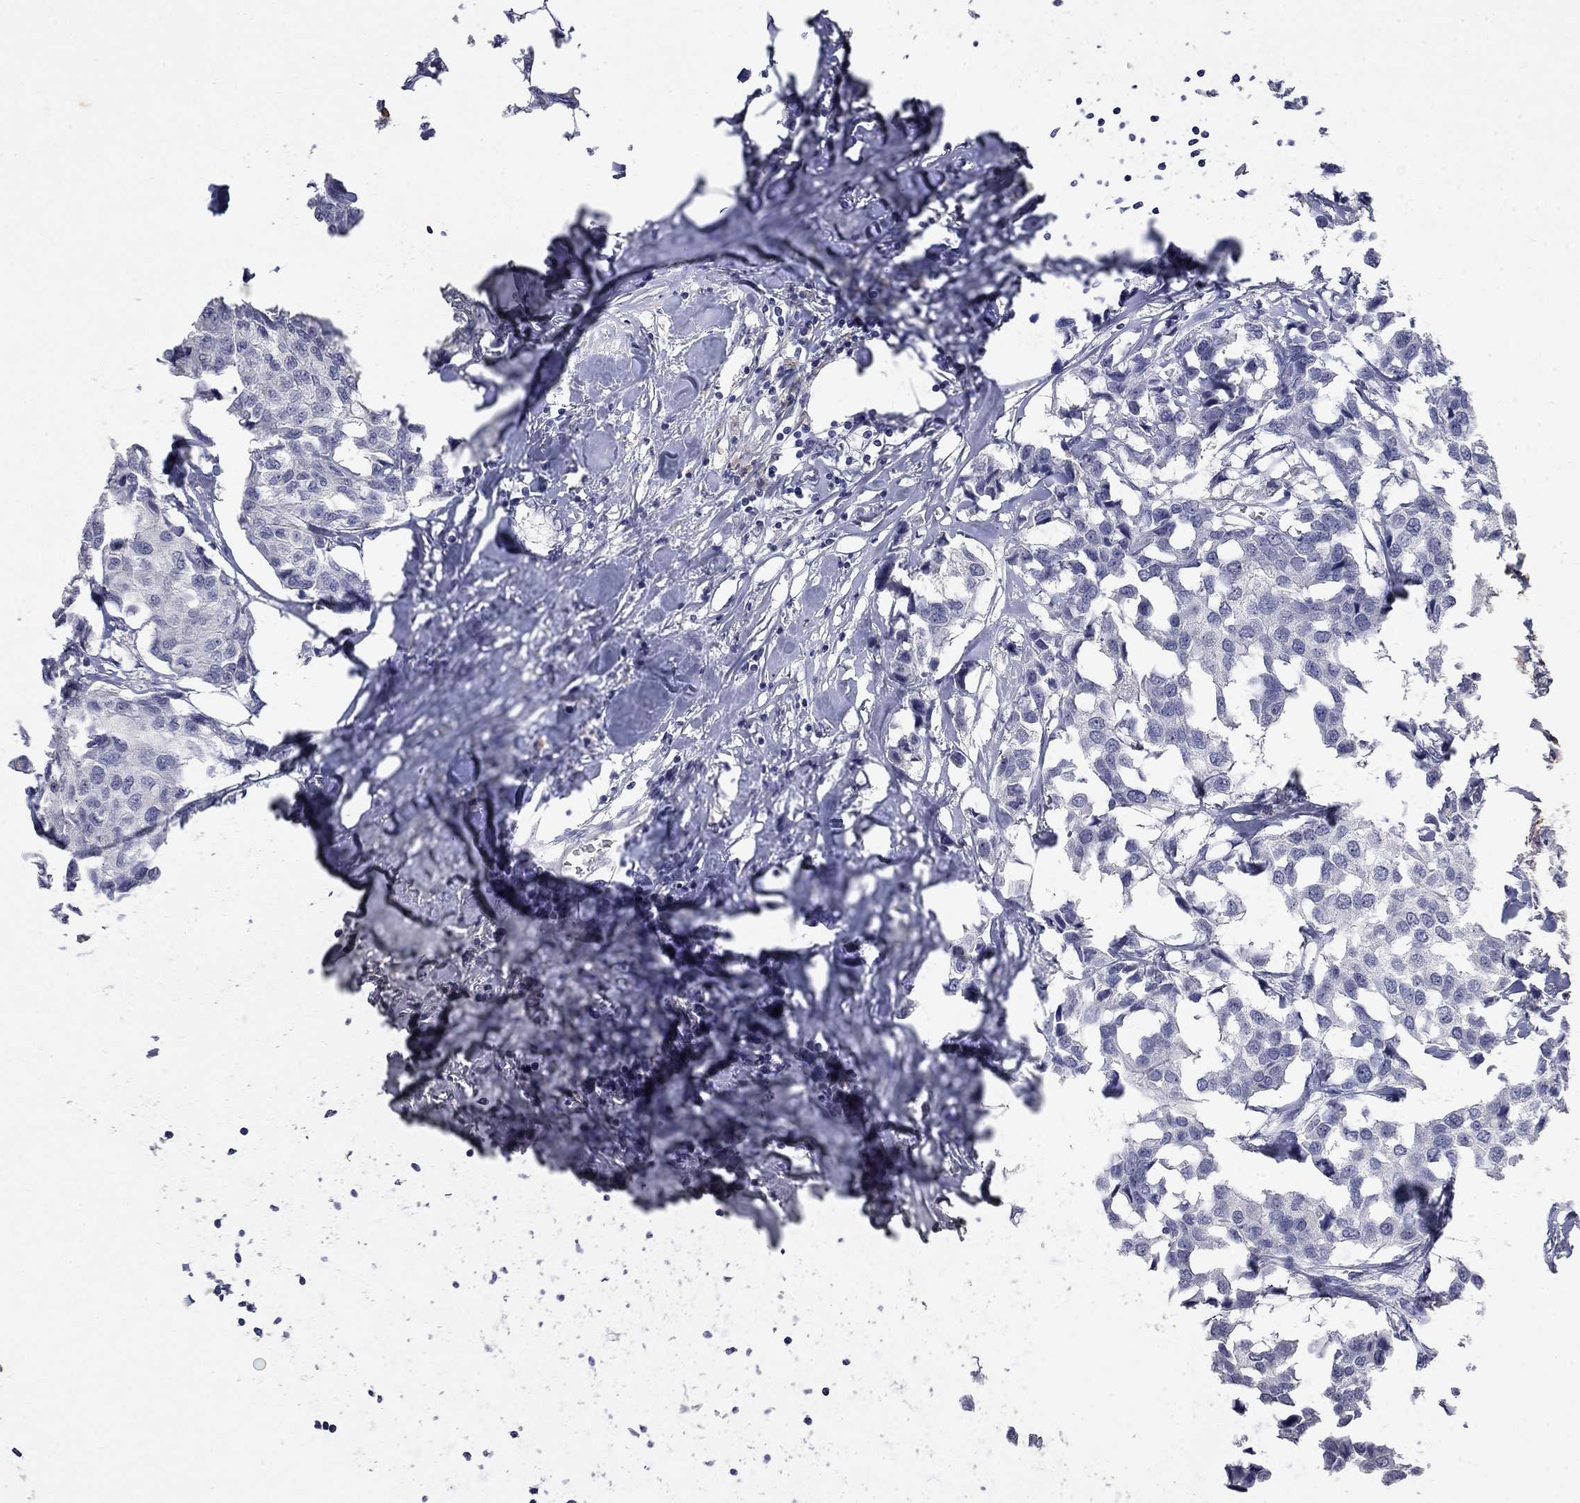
{"staining": {"intensity": "negative", "quantity": "none", "location": "none"}, "tissue": "breast cancer", "cell_type": "Tumor cells", "image_type": "cancer", "snomed": [{"axis": "morphology", "description": "Duct carcinoma"}, {"axis": "topography", "description": "Breast"}], "caption": "IHC photomicrograph of human breast infiltrating ductal carcinoma stained for a protein (brown), which reveals no staining in tumor cells.", "gene": "SLC51A", "patient": {"sex": "female", "age": 80}}